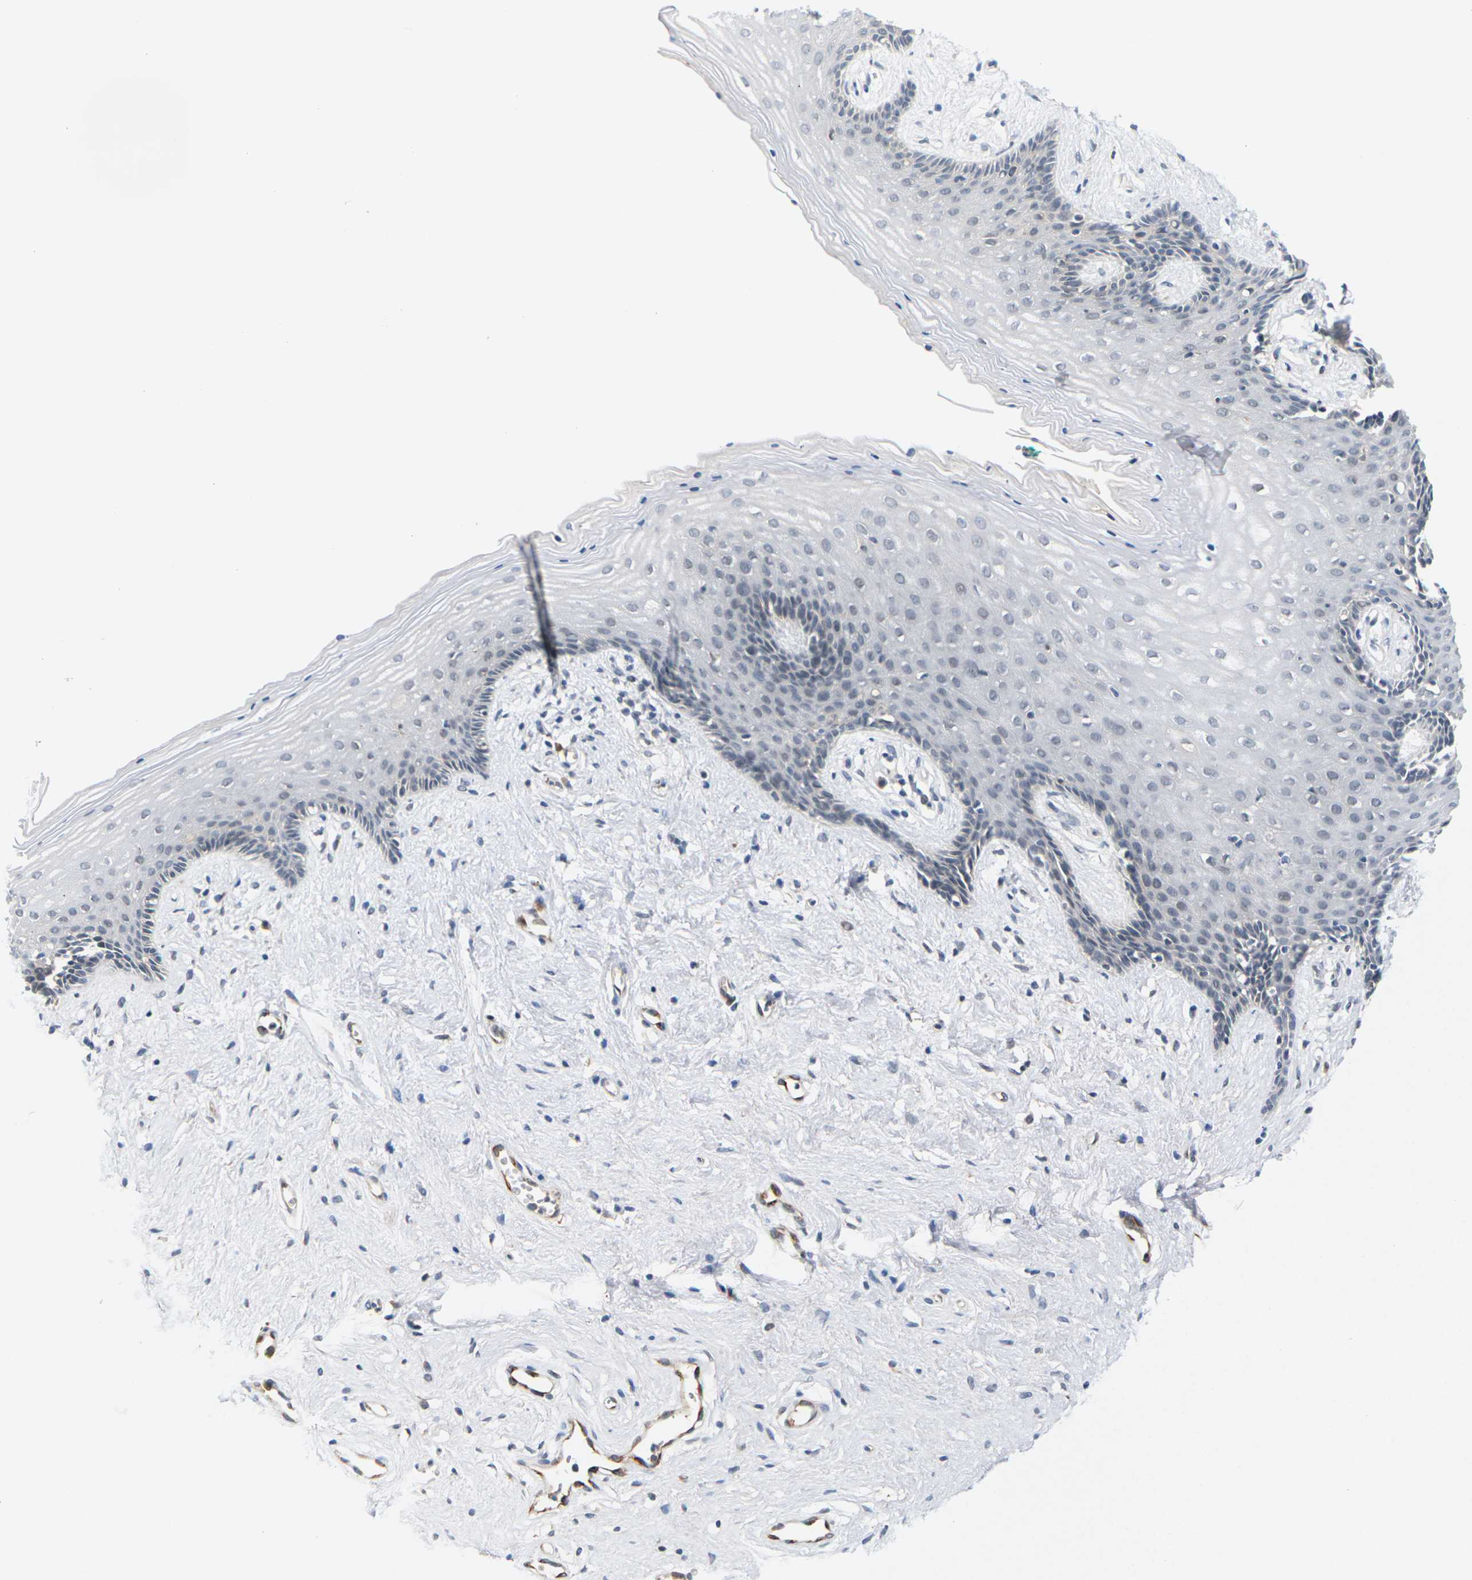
{"staining": {"intensity": "negative", "quantity": "none", "location": "none"}, "tissue": "vagina", "cell_type": "Squamous epithelial cells", "image_type": "normal", "snomed": [{"axis": "morphology", "description": "Normal tissue, NOS"}, {"axis": "topography", "description": "Vagina"}], "caption": "Immunohistochemistry (IHC) of benign vagina reveals no positivity in squamous epithelial cells. (DAB (3,3'-diaminobenzidine) immunohistochemistry (IHC) with hematoxylin counter stain).", "gene": "PKP2", "patient": {"sex": "female", "age": 44}}